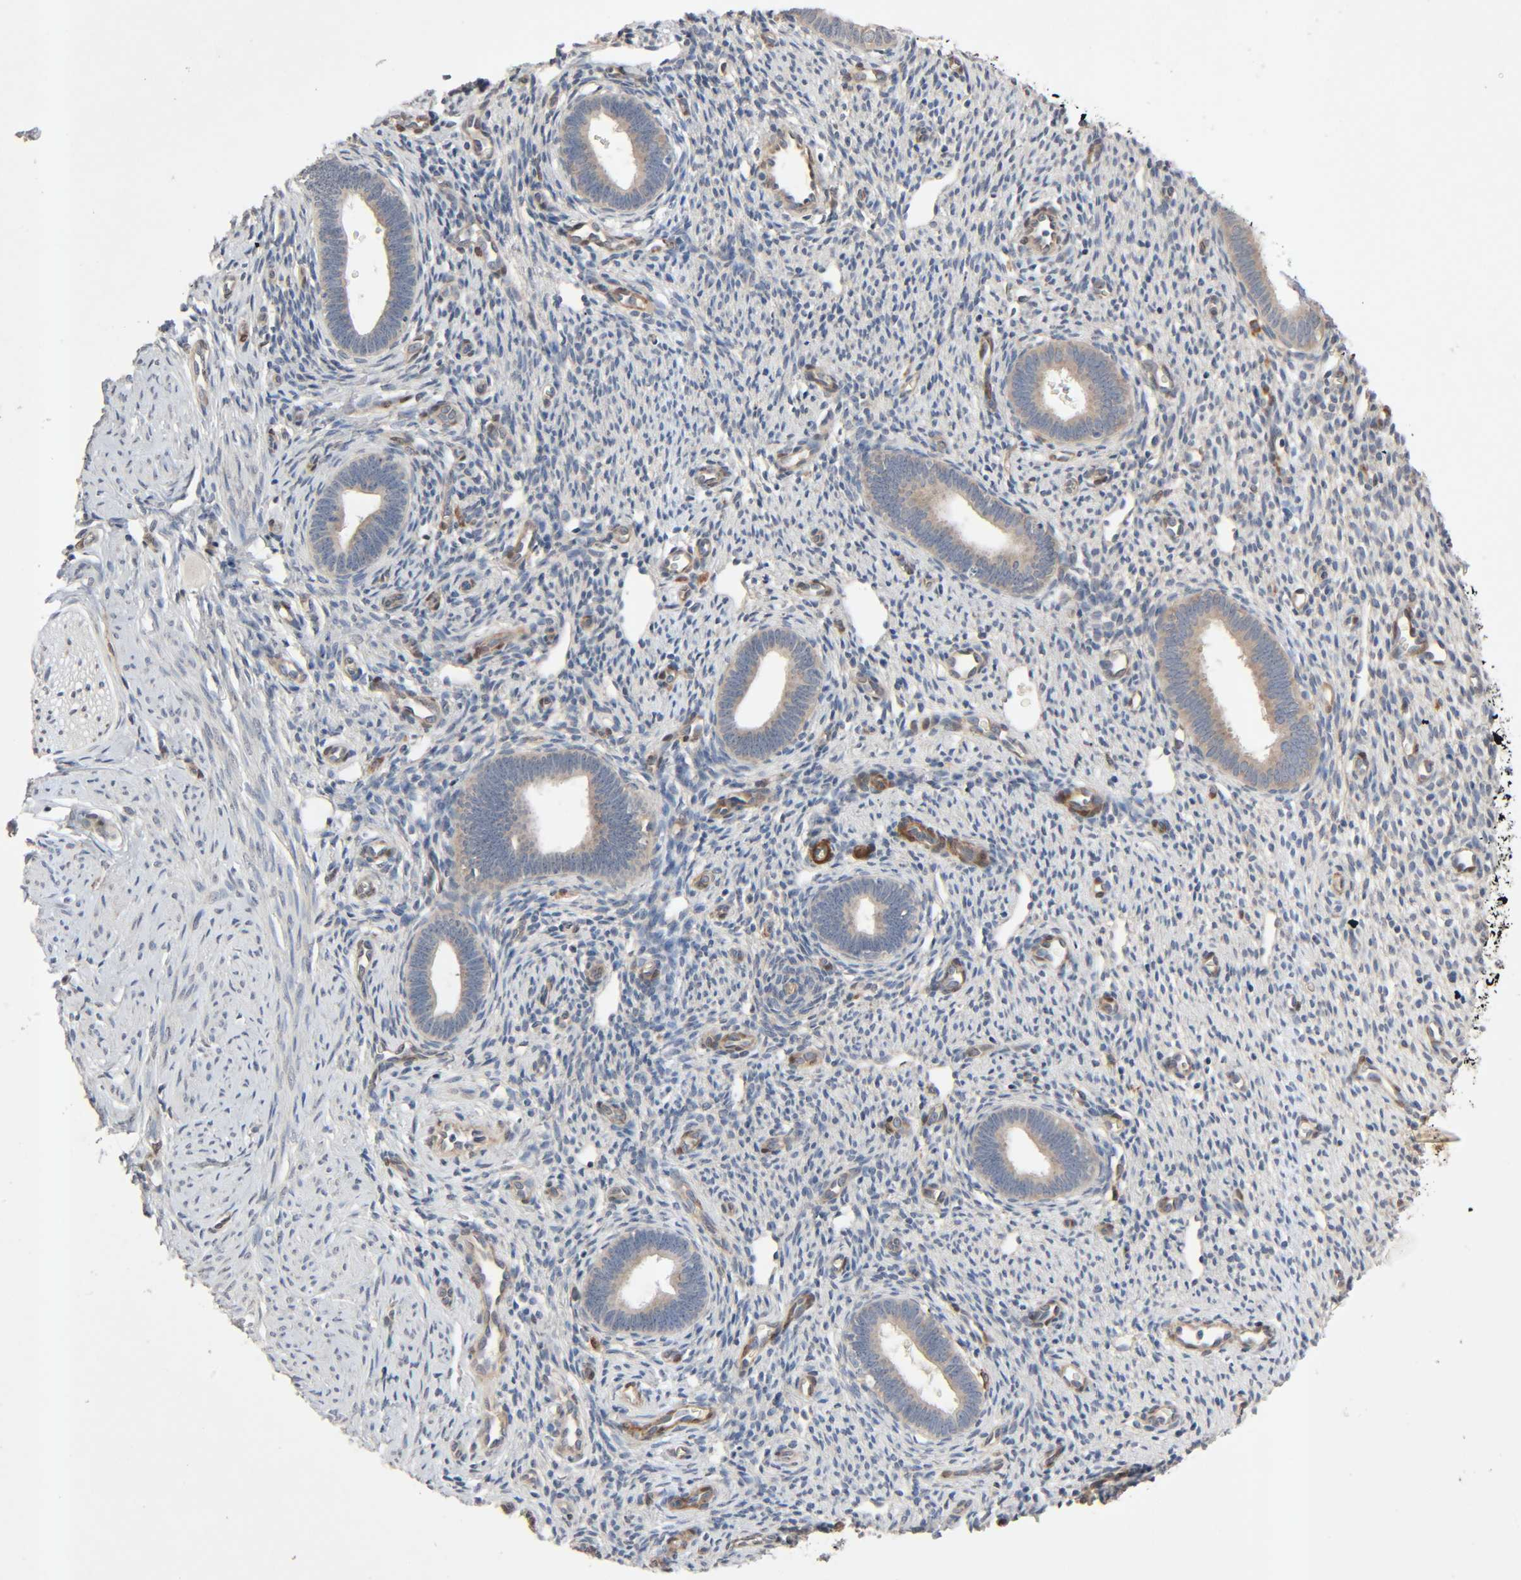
{"staining": {"intensity": "weak", "quantity": "25%-75%", "location": "cytoplasmic/membranous"}, "tissue": "endometrium", "cell_type": "Cells in endometrial stroma", "image_type": "normal", "snomed": [{"axis": "morphology", "description": "Normal tissue, NOS"}, {"axis": "topography", "description": "Endometrium"}], "caption": "Endometrium stained with a brown dye demonstrates weak cytoplasmic/membranous positive staining in approximately 25%-75% of cells in endometrial stroma.", "gene": "PTK2", "patient": {"sex": "female", "age": 27}}